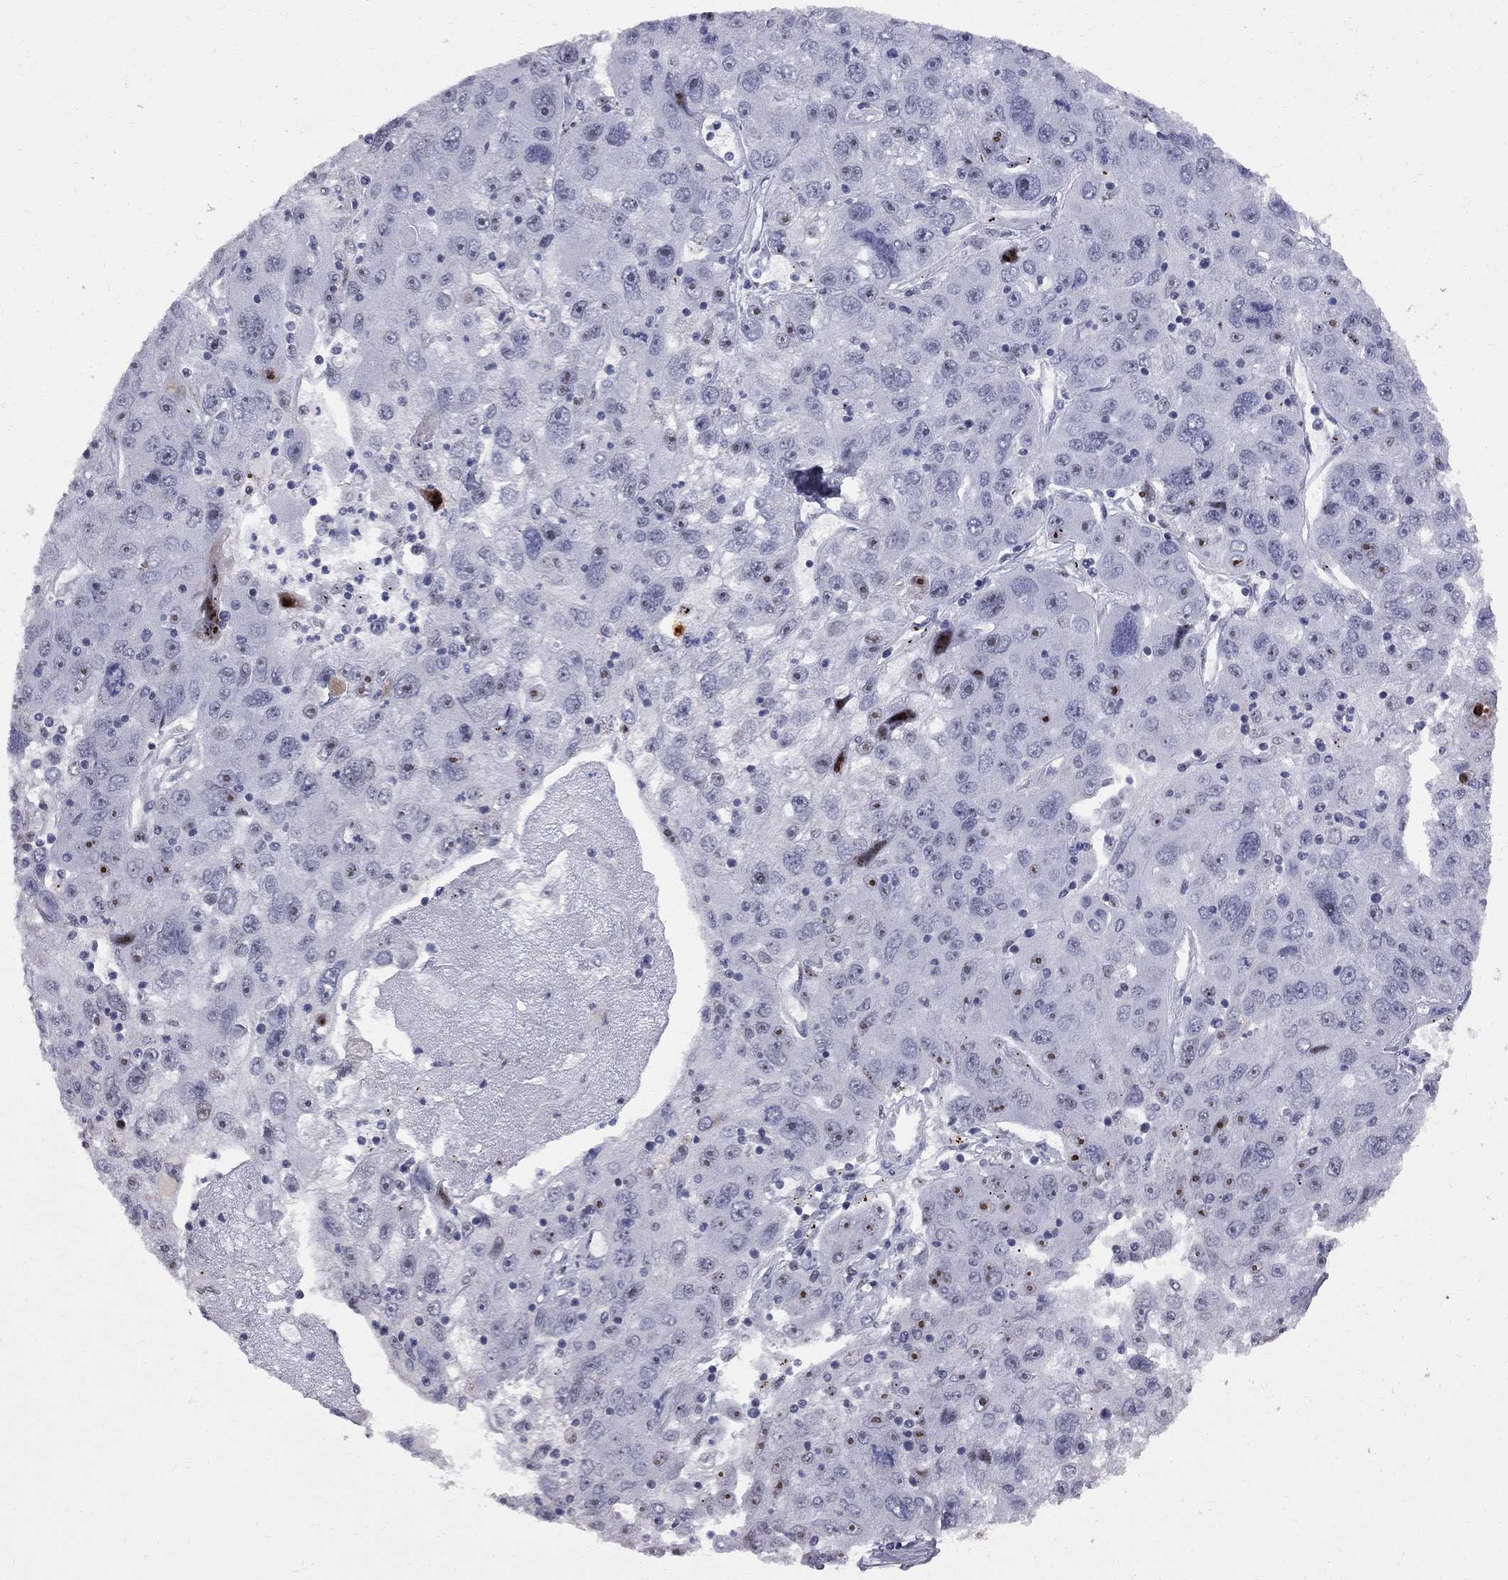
{"staining": {"intensity": "moderate", "quantity": "<25%", "location": "nuclear"}, "tissue": "stomach cancer", "cell_type": "Tumor cells", "image_type": "cancer", "snomed": [{"axis": "morphology", "description": "Adenocarcinoma, NOS"}, {"axis": "topography", "description": "Stomach"}], "caption": "An immunohistochemistry (IHC) photomicrograph of tumor tissue is shown. Protein staining in brown highlights moderate nuclear positivity in adenocarcinoma (stomach) within tumor cells.", "gene": "DHX33", "patient": {"sex": "male", "age": 56}}